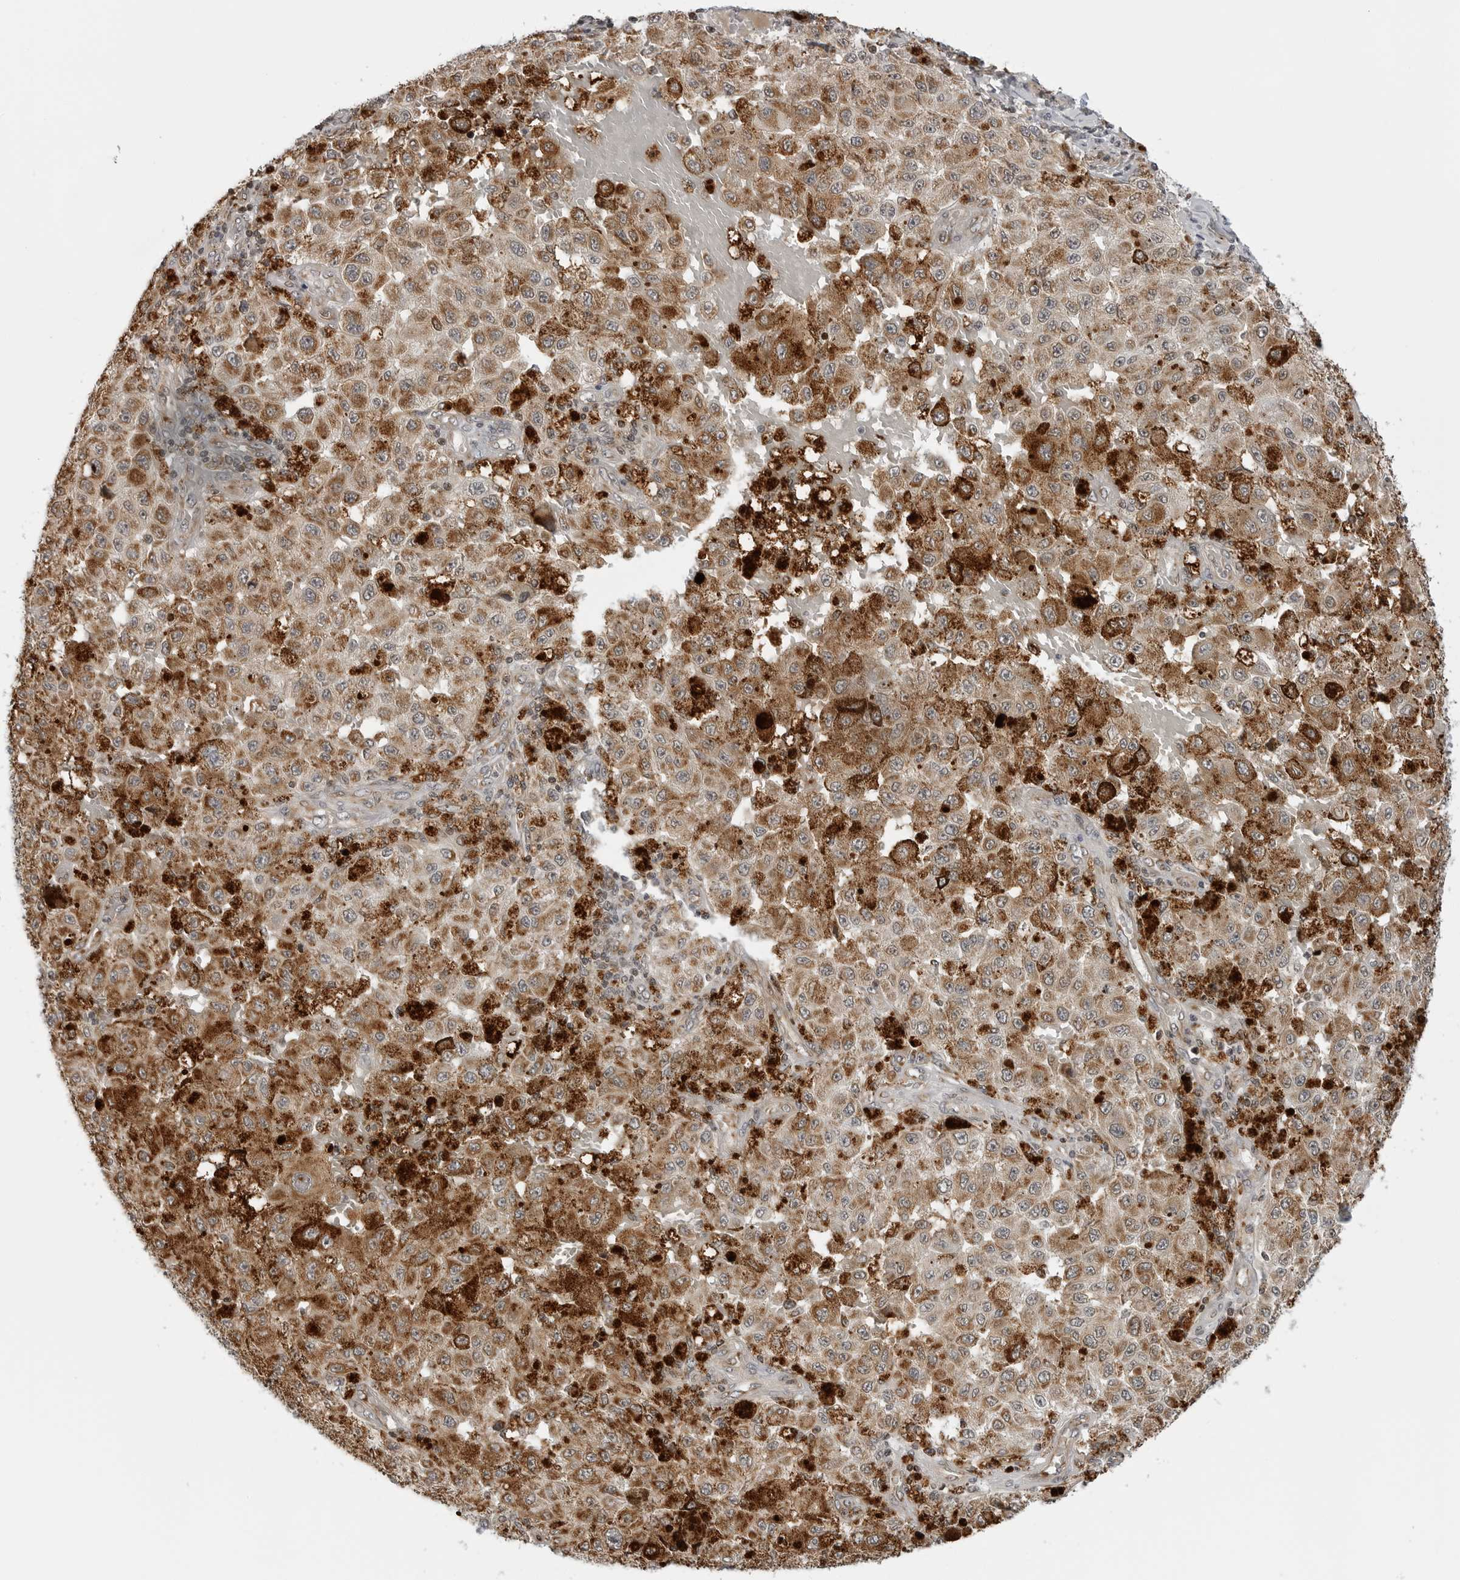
{"staining": {"intensity": "strong", "quantity": ">75%", "location": "cytoplasmic/membranous"}, "tissue": "melanoma", "cell_type": "Tumor cells", "image_type": "cancer", "snomed": [{"axis": "morphology", "description": "Malignant melanoma, NOS"}, {"axis": "topography", "description": "Skin"}], "caption": "A brown stain highlights strong cytoplasmic/membranous positivity of a protein in human malignant melanoma tumor cells. The protein of interest is shown in brown color, while the nuclei are stained blue.", "gene": "PEX2", "patient": {"sex": "female", "age": 64}}